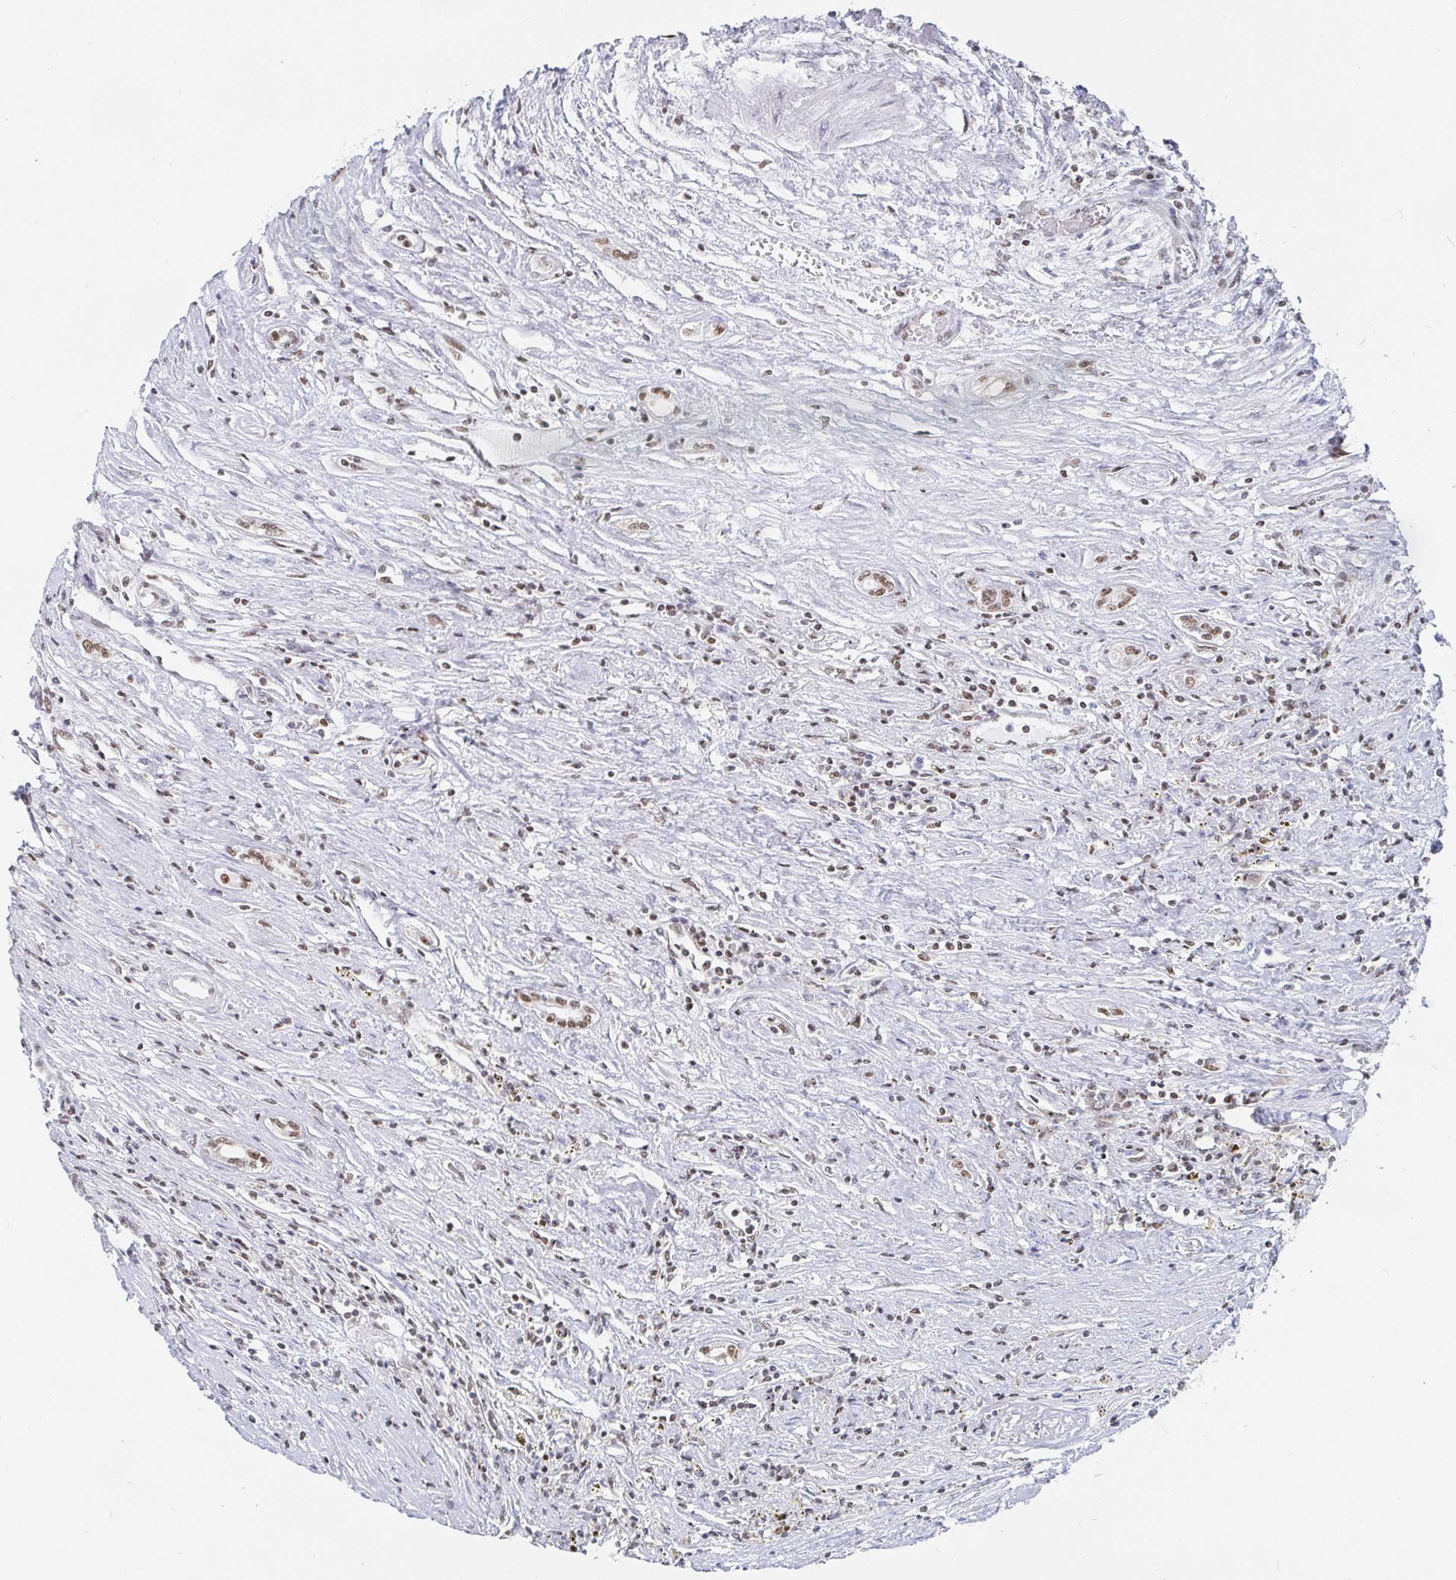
{"staining": {"intensity": "weak", "quantity": "25%-75%", "location": "nuclear"}, "tissue": "renal cancer", "cell_type": "Tumor cells", "image_type": "cancer", "snomed": [{"axis": "morphology", "description": "Adenocarcinoma, NOS"}, {"axis": "topography", "description": "Kidney"}], "caption": "A photomicrograph of human renal cancer stained for a protein exhibits weak nuclear brown staining in tumor cells.", "gene": "EWSR1", "patient": {"sex": "female", "age": 67}}